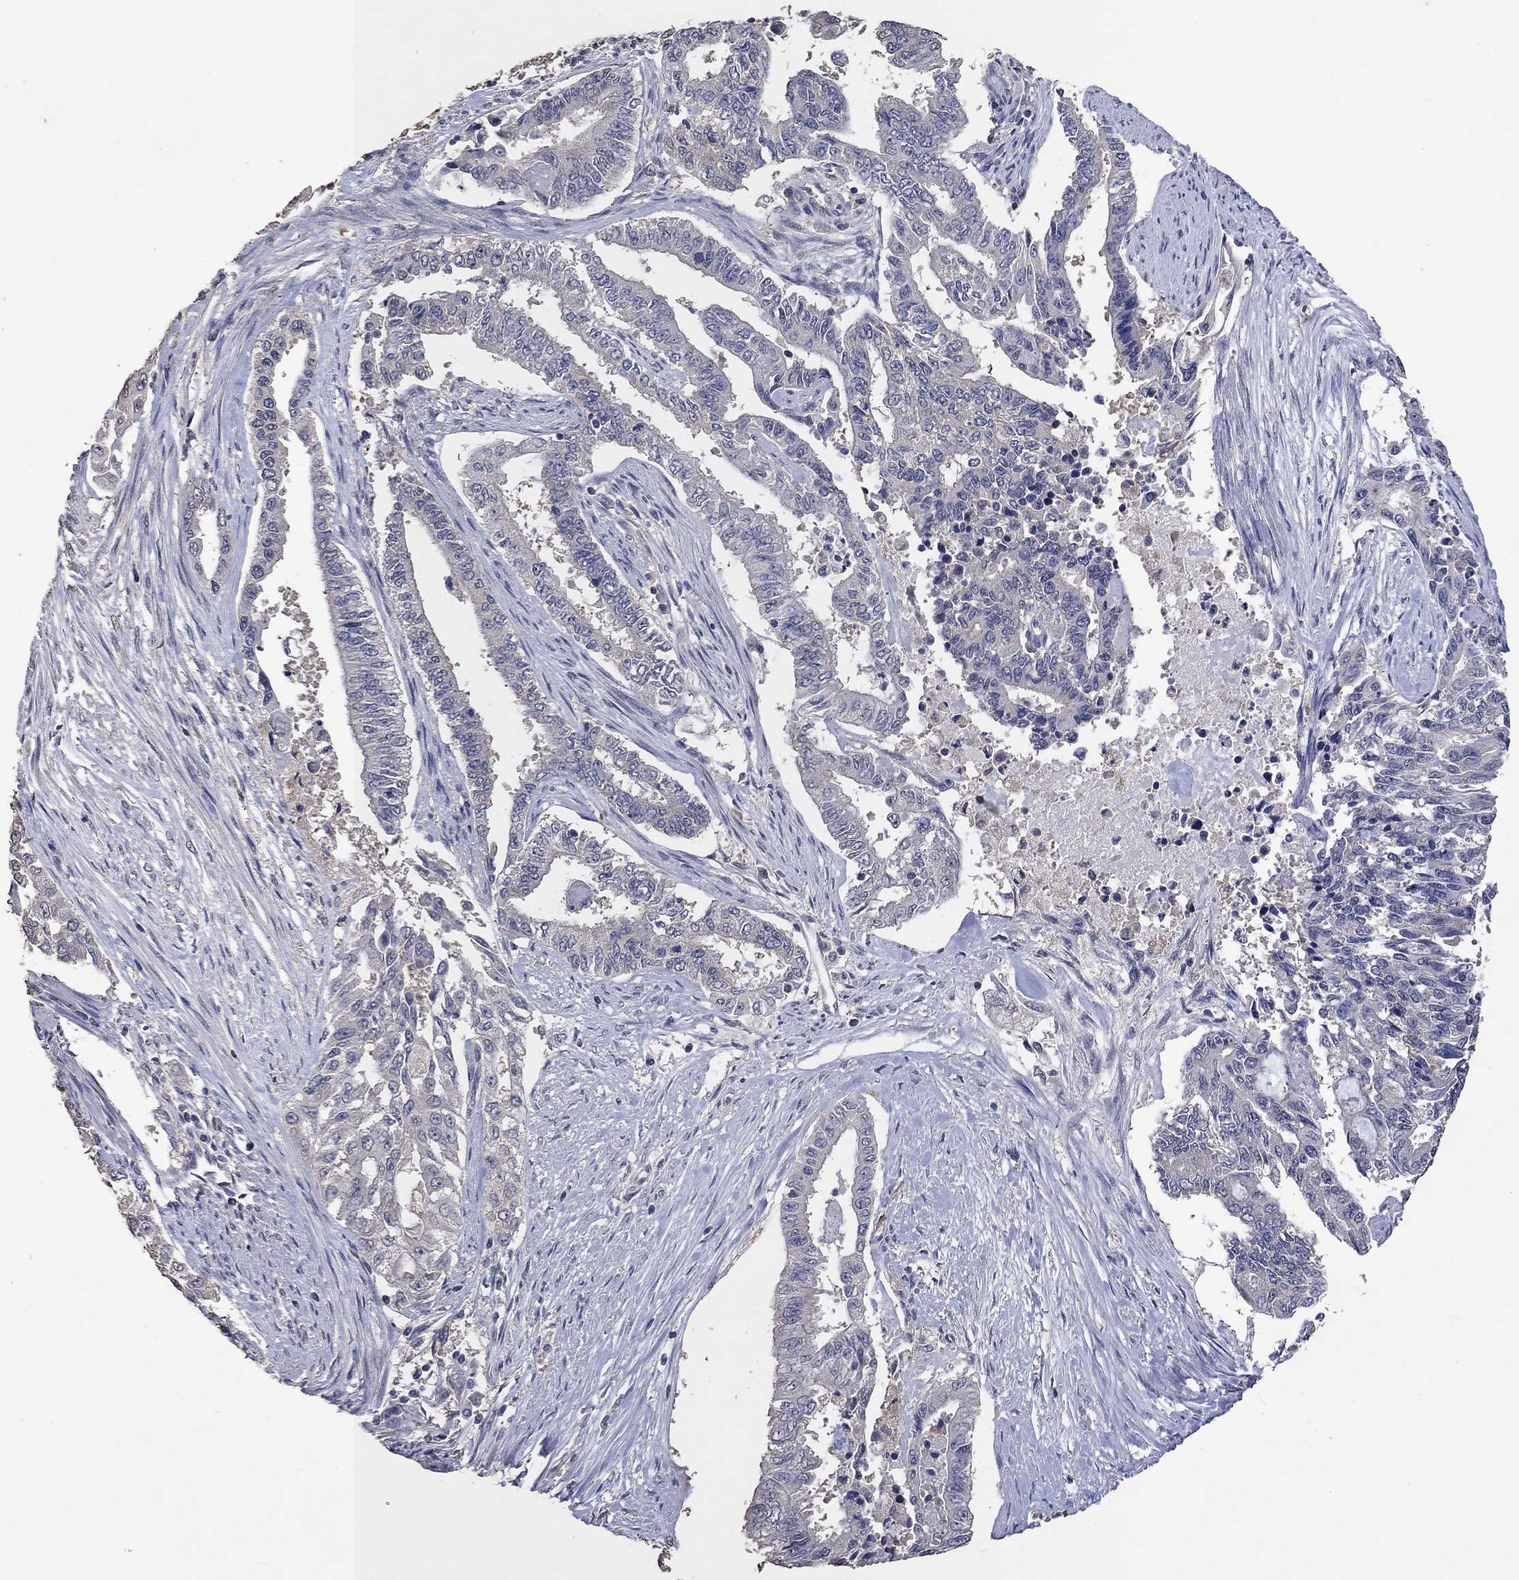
{"staining": {"intensity": "negative", "quantity": "none", "location": "none"}, "tissue": "endometrial cancer", "cell_type": "Tumor cells", "image_type": "cancer", "snomed": [{"axis": "morphology", "description": "Adenocarcinoma, NOS"}, {"axis": "topography", "description": "Uterus"}], "caption": "IHC image of endometrial cancer (adenocarcinoma) stained for a protein (brown), which reveals no expression in tumor cells.", "gene": "PTPN20", "patient": {"sex": "female", "age": 59}}